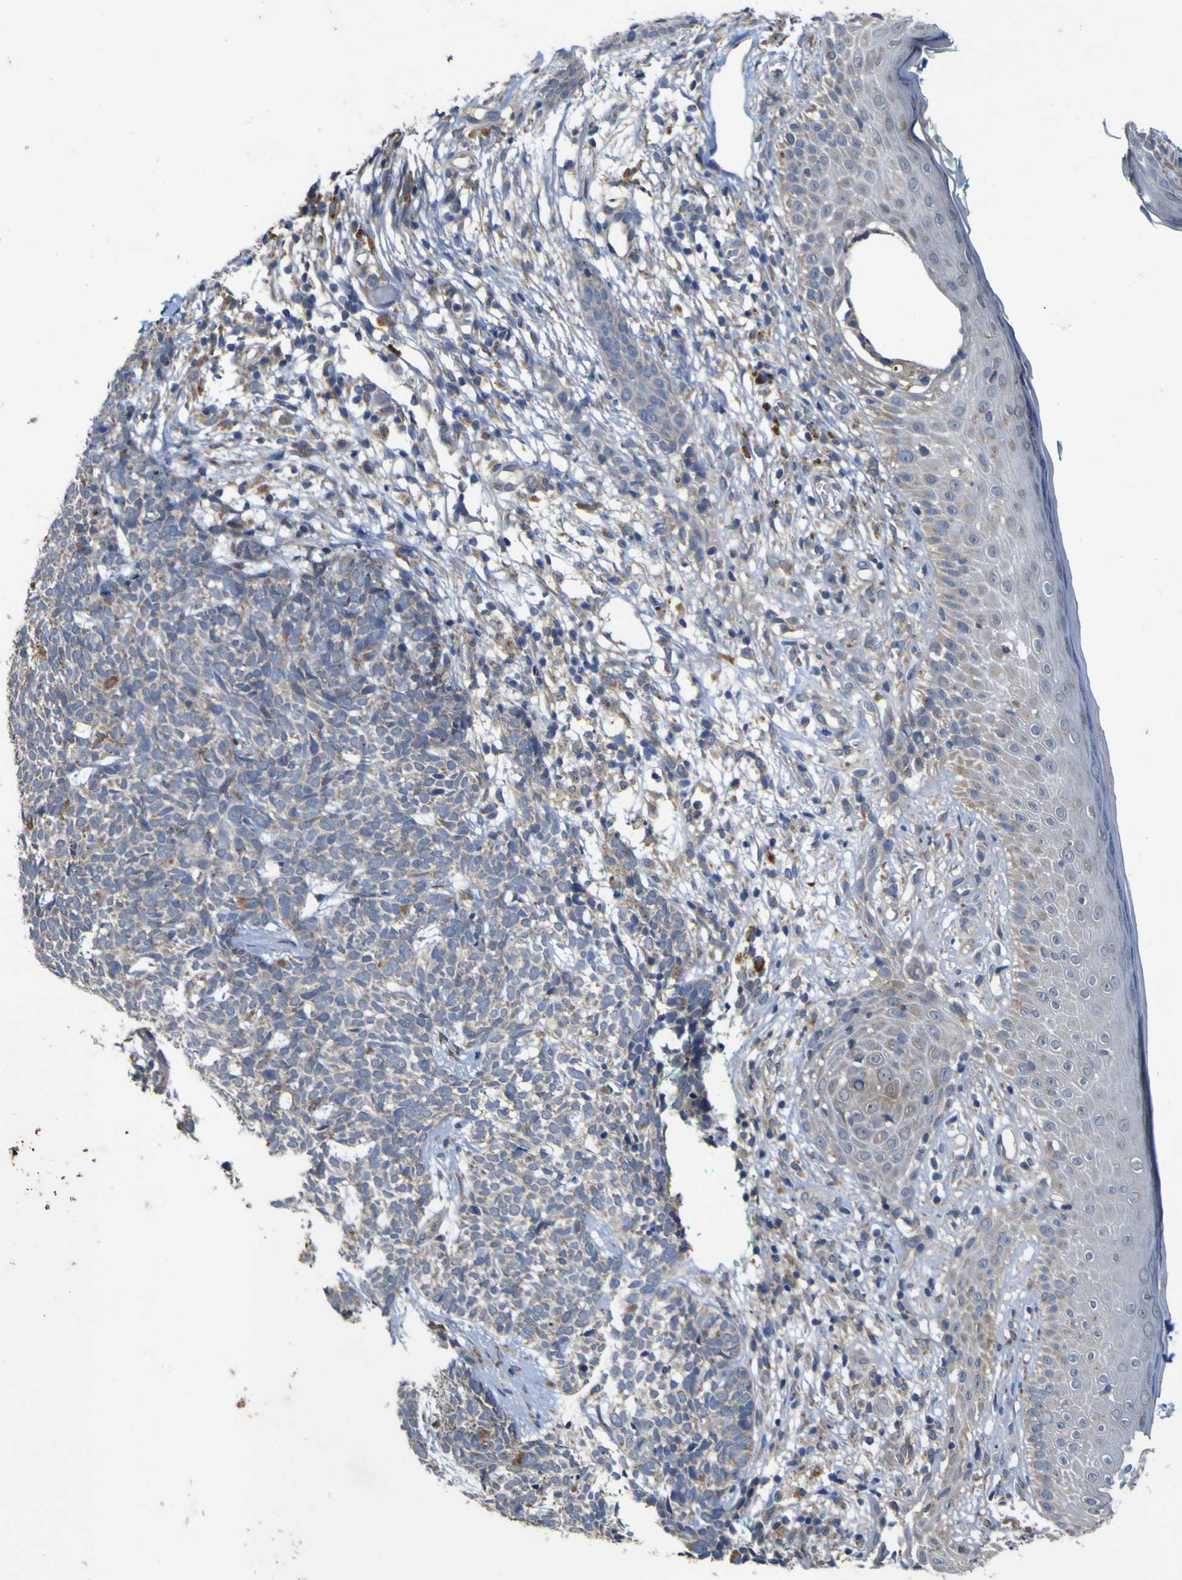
{"staining": {"intensity": "weak", "quantity": "<25%", "location": "cytoplasmic/membranous"}, "tissue": "skin cancer", "cell_type": "Tumor cells", "image_type": "cancer", "snomed": [{"axis": "morphology", "description": "Basal cell carcinoma"}, {"axis": "topography", "description": "Skin"}], "caption": "Skin cancer (basal cell carcinoma) stained for a protein using IHC exhibits no staining tumor cells.", "gene": "IRAK2", "patient": {"sex": "female", "age": 84}}